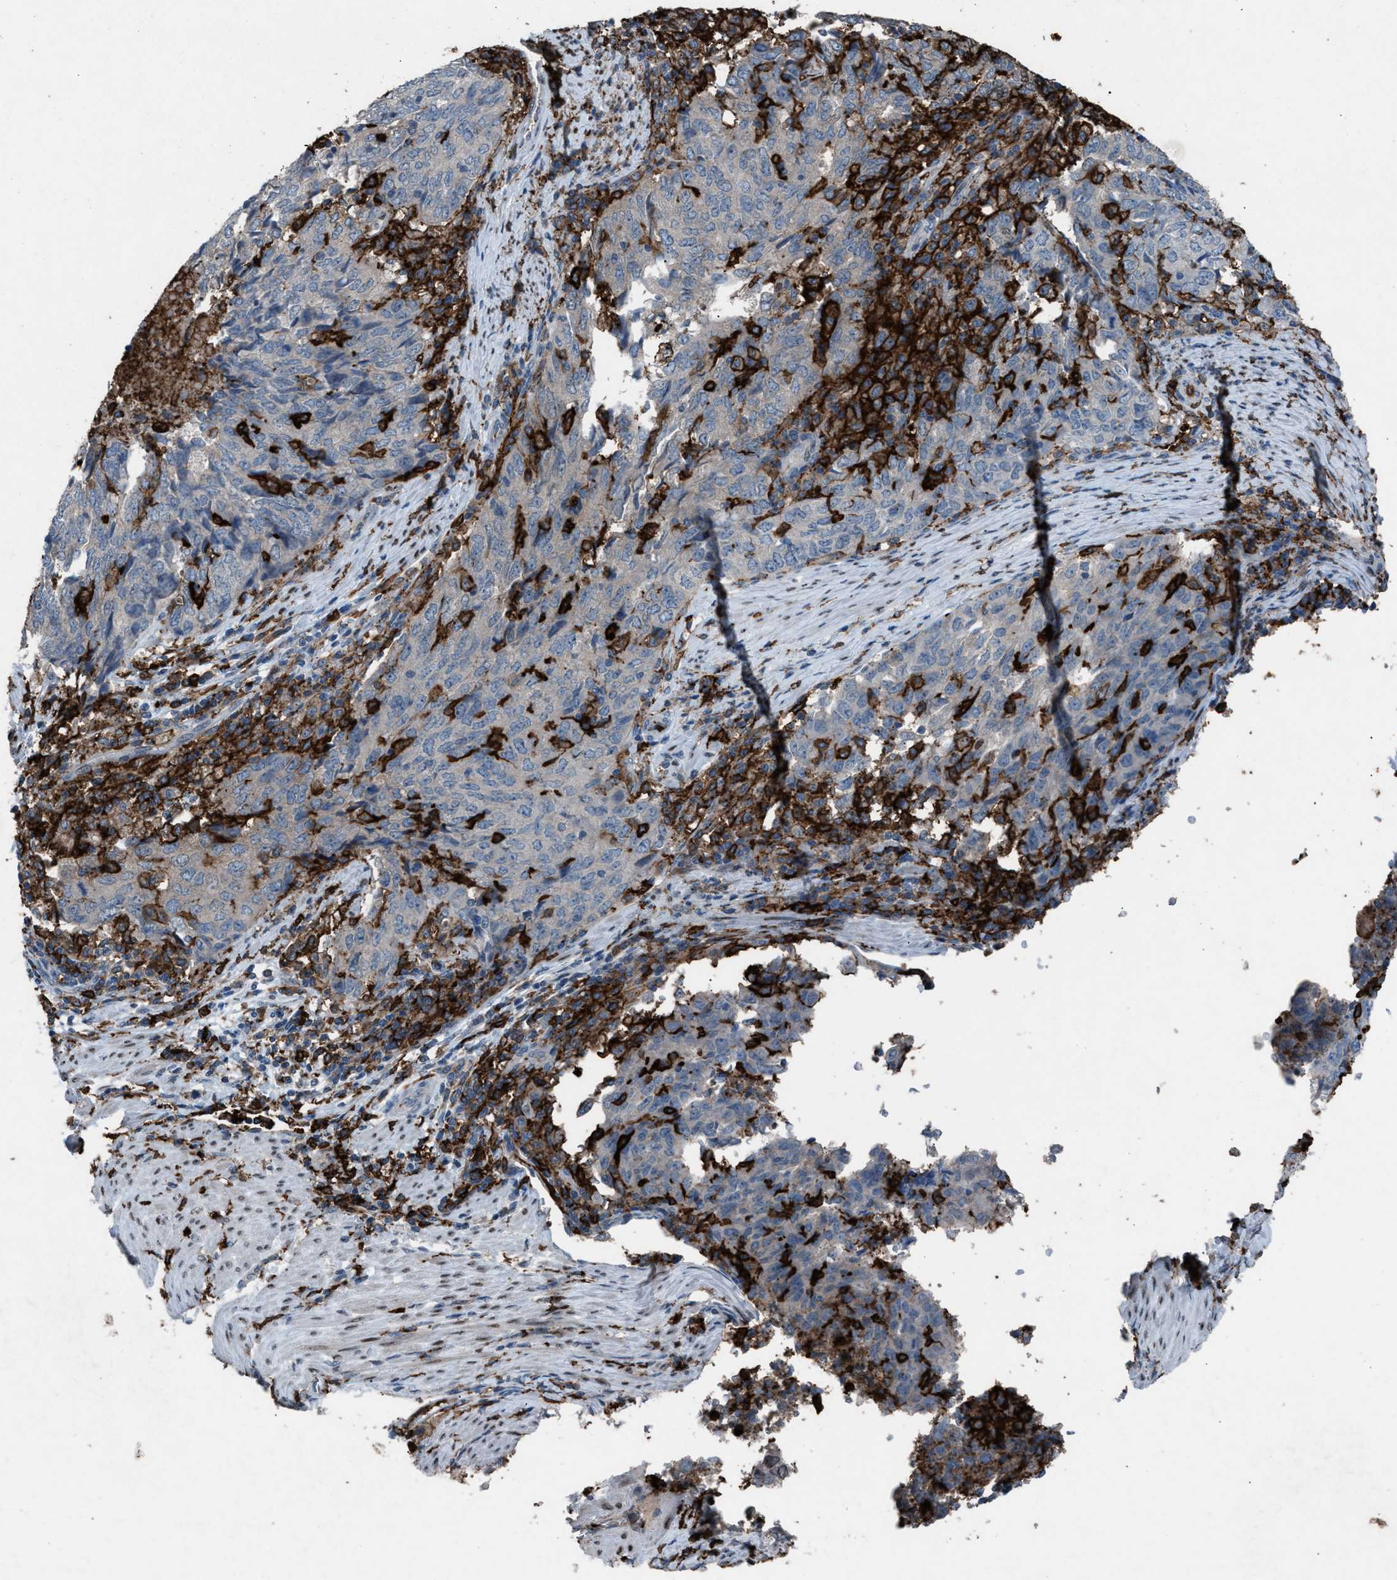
{"staining": {"intensity": "weak", "quantity": "<25%", "location": "cytoplasmic/membranous"}, "tissue": "endometrial cancer", "cell_type": "Tumor cells", "image_type": "cancer", "snomed": [{"axis": "morphology", "description": "Adenocarcinoma, NOS"}, {"axis": "topography", "description": "Endometrium"}], "caption": "Immunohistochemistry micrograph of endometrial adenocarcinoma stained for a protein (brown), which exhibits no positivity in tumor cells.", "gene": "FCER1G", "patient": {"sex": "female", "age": 80}}